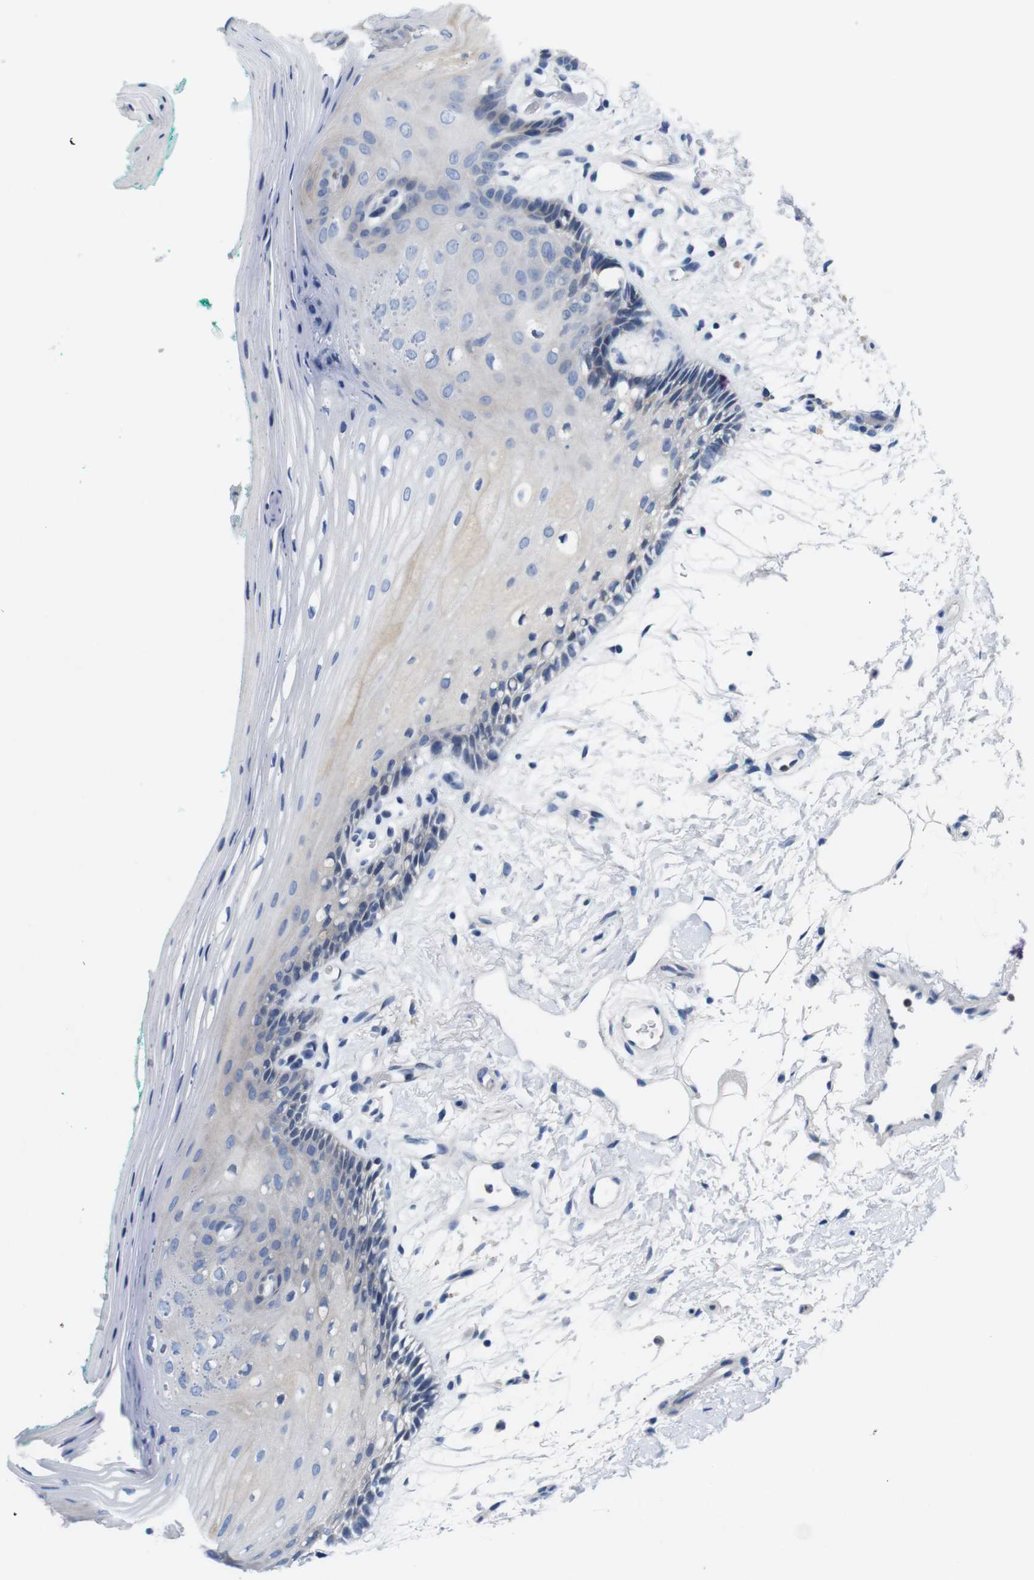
{"staining": {"intensity": "weak", "quantity": "<25%", "location": "cytoplasmic/membranous"}, "tissue": "oral mucosa", "cell_type": "Squamous epithelial cells", "image_type": "normal", "snomed": [{"axis": "morphology", "description": "Normal tissue, NOS"}, {"axis": "topography", "description": "Skeletal muscle"}, {"axis": "topography", "description": "Oral tissue"}, {"axis": "topography", "description": "Peripheral nerve tissue"}], "caption": "This is an immunohistochemistry (IHC) micrograph of benign human oral mucosa. There is no staining in squamous epithelial cells.", "gene": "C1RL", "patient": {"sex": "female", "age": 84}}